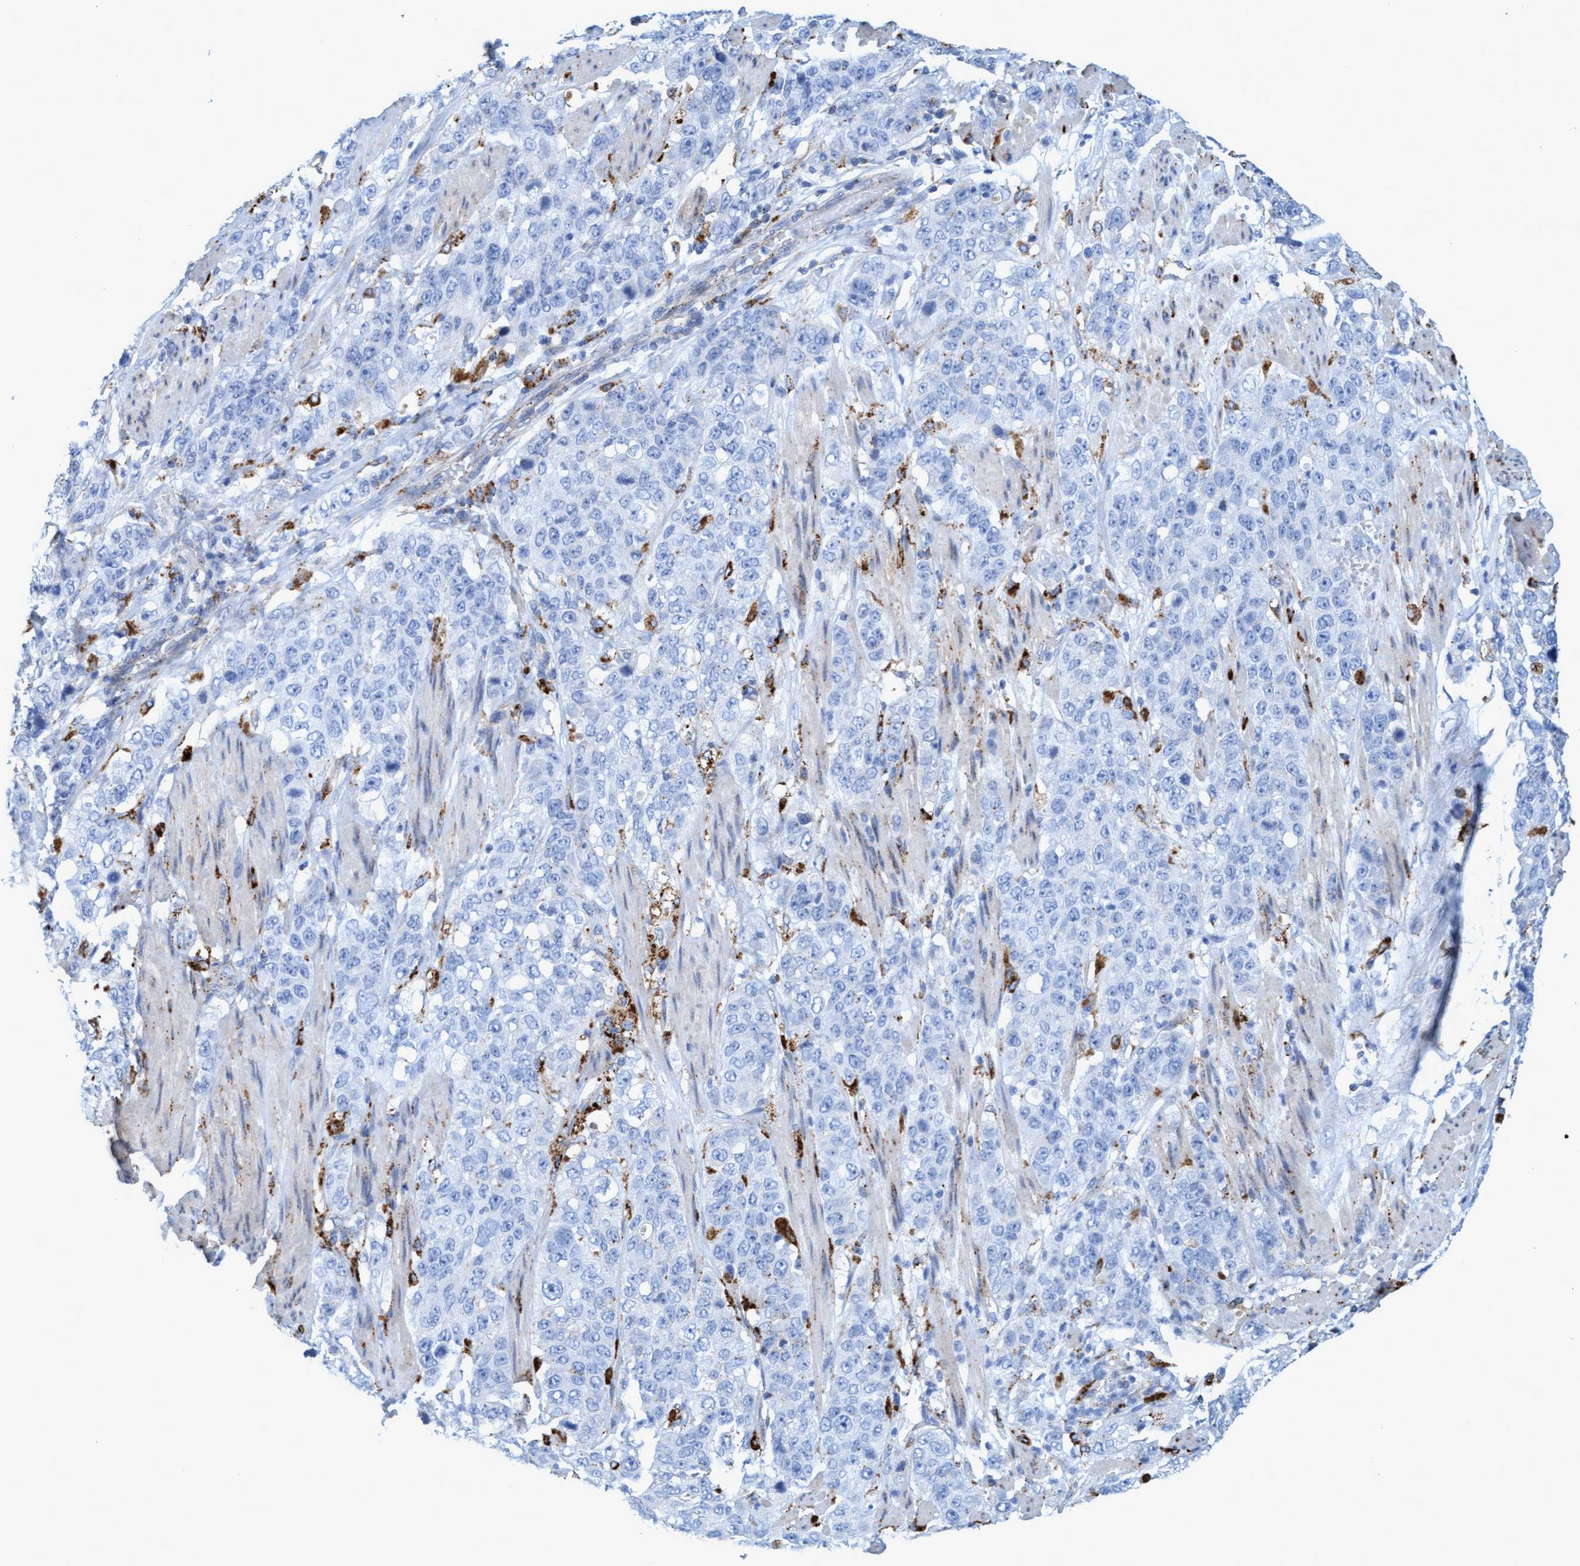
{"staining": {"intensity": "negative", "quantity": "none", "location": "none"}, "tissue": "stomach cancer", "cell_type": "Tumor cells", "image_type": "cancer", "snomed": [{"axis": "morphology", "description": "Adenocarcinoma, NOS"}, {"axis": "topography", "description": "Stomach"}], "caption": "The IHC photomicrograph has no significant staining in tumor cells of adenocarcinoma (stomach) tissue. Nuclei are stained in blue.", "gene": "SGSH", "patient": {"sex": "male", "age": 48}}